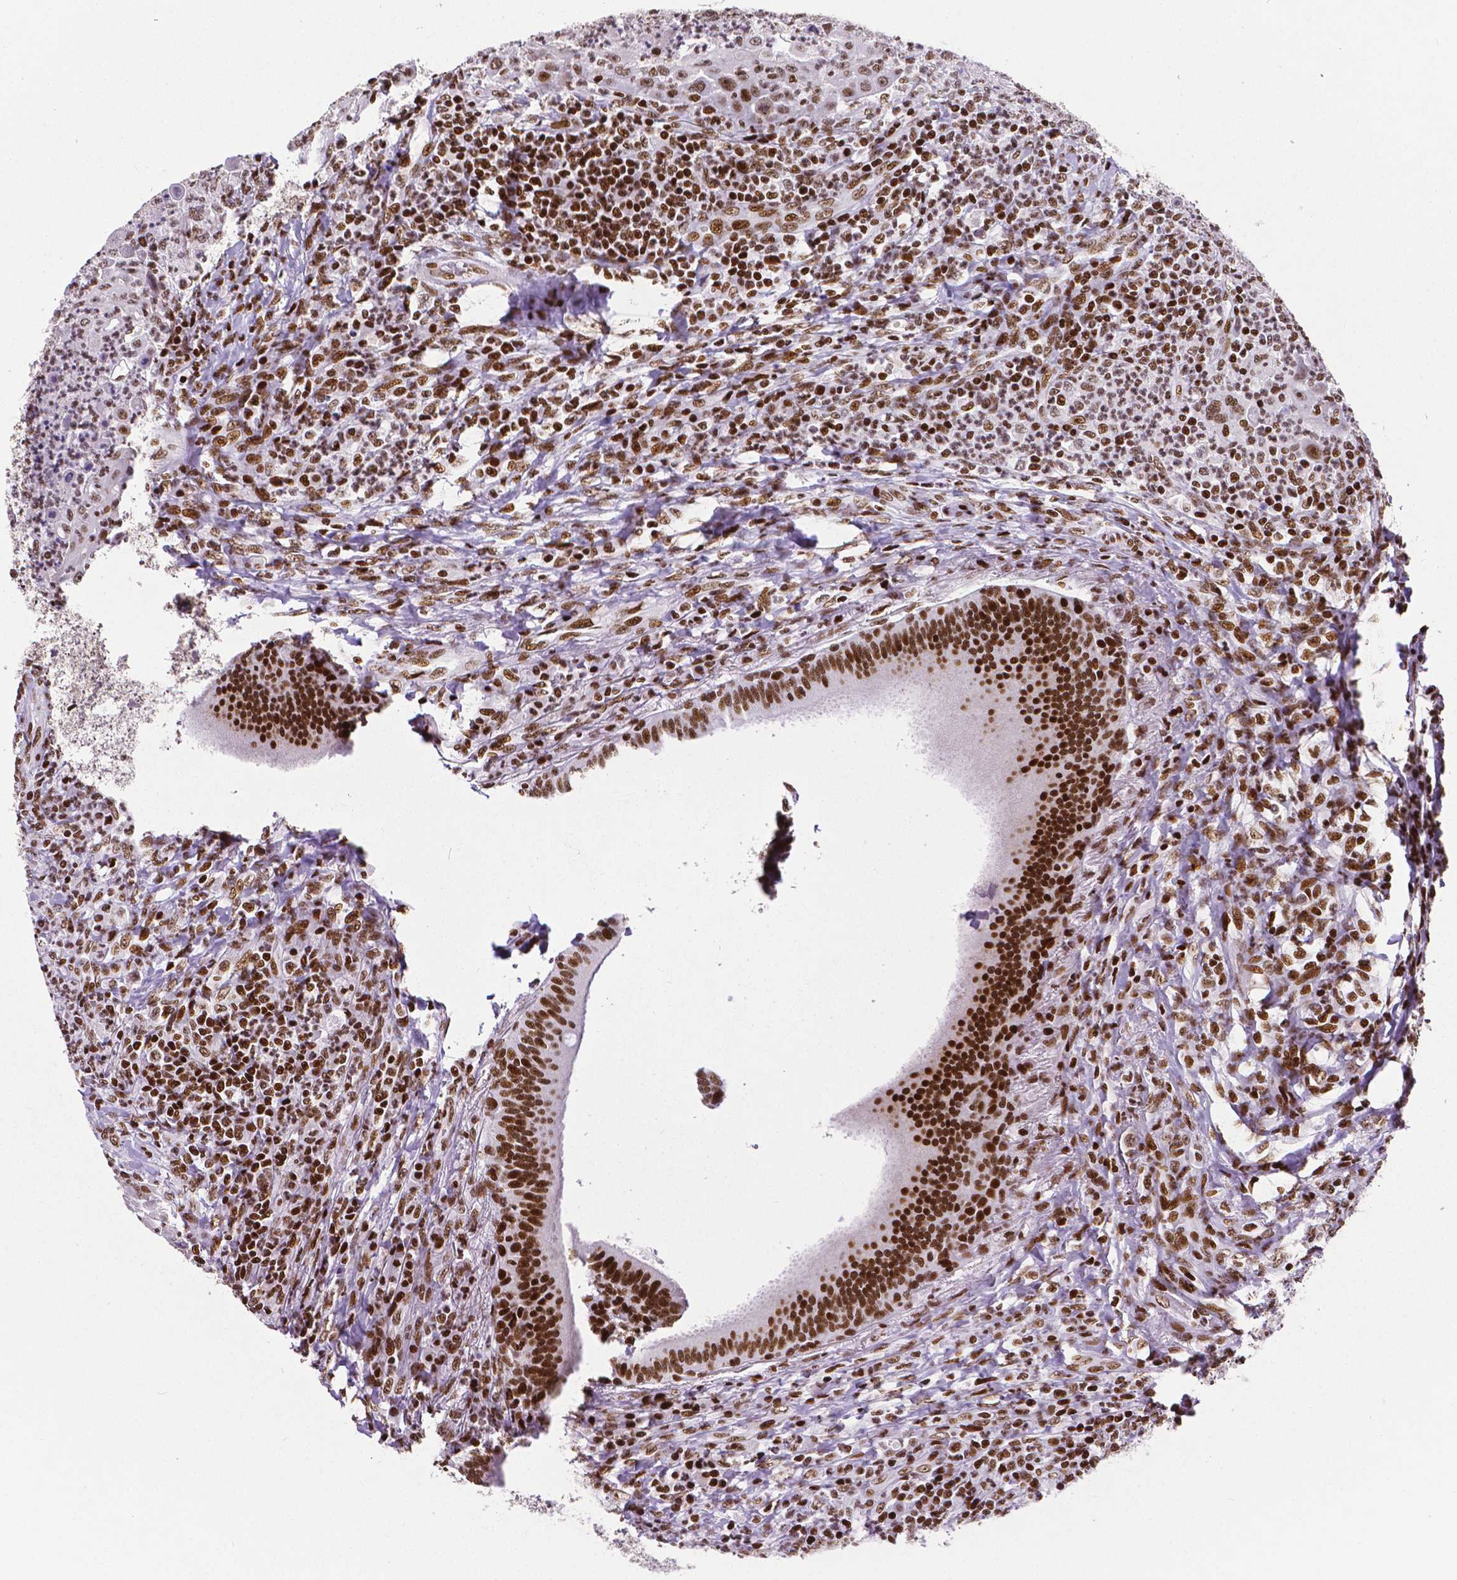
{"staining": {"intensity": "strong", "quantity": ">75%", "location": "nuclear"}, "tissue": "head and neck cancer", "cell_type": "Tumor cells", "image_type": "cancer", "snomed": [{"axis": "morphology", "description": "Squamous cell carcinoma, NOS"}, {"axis": "topography", "description": "Head-Neck"}], "caption": "Immunohistochemistry micrograph of neoplastic tissue: squamous cell carcinoma (head and neck) stained using immunohistochemistry exhibits high levels of strong protein expression localized specifically in the nuclear of tumor cells, appearing as a nuclear brown color.", "gene": "CTCF", "patient": {"sex": "male", "age": 69}}